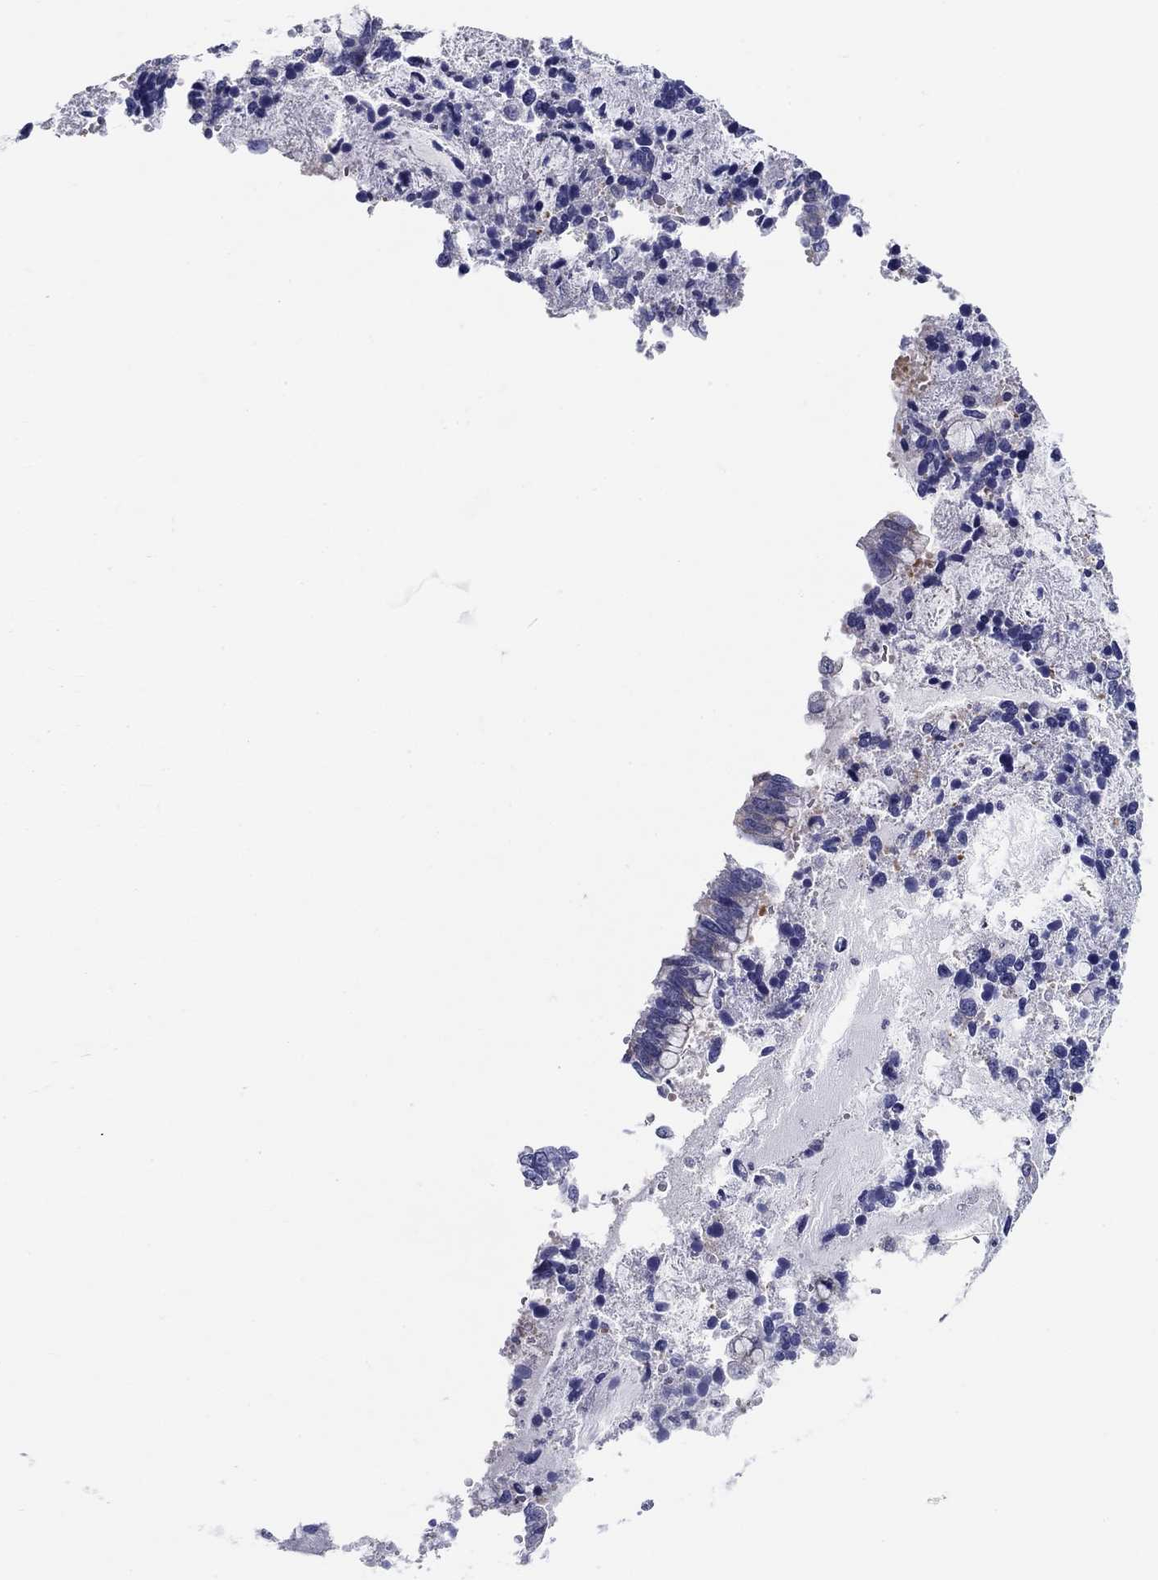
{"staining": {"intensity": "negative", "quantity": "none", "location": "none"}, "tissue": "cervical cancer", "cell_type": "Tumor cells", "image_type": "cancer", "snomed": [{"axis": "morphology", "description": "Adenocarcinoma, NOS"}, {"axis": "topography", "description": "Cervix"}], "caption": "Tumor cells are negative for brown protein staining in cervical cancer. (DAB immunohistochemistry with hematoxylin counter stain).", "gene": "RAP1GAP", "patient": {"sex": "female", "age": 44}}